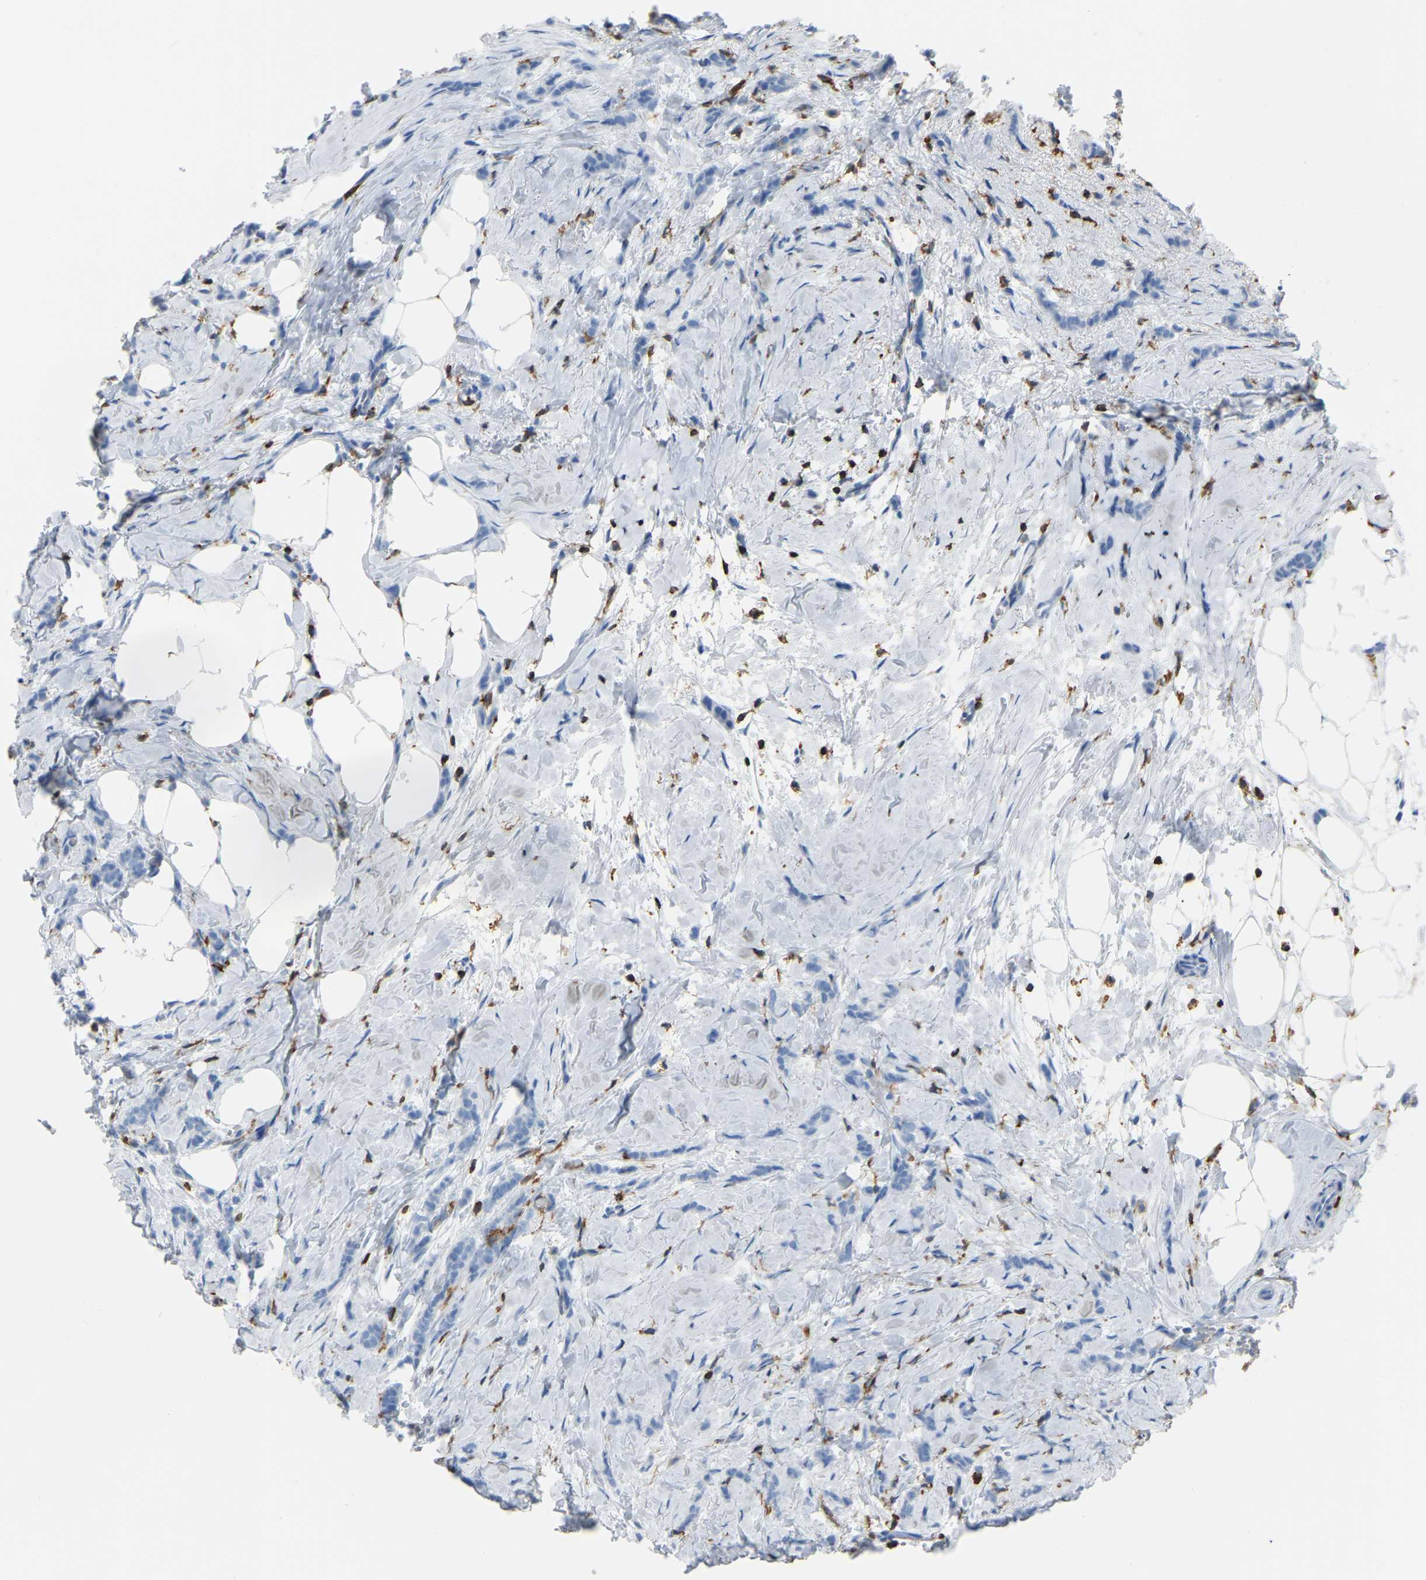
{"staining": {"intensity": "negative", "quantity": "none", "location": "none"}, "tissue": "breast cancer", "cell_type": "Tumor cells", "image_type": "cancer", "snomed": [{"axis": "morphology", "description": "Lobular carcinoma, in situ"}, {"axis": "morphology", "description": "Lobular carcinoma"}, {"axis": "topography", "description": "Breast"}], "caption": "An immunohistochemistry (IHC) image of breast cancer (lobular carcinoma) is shown. There is no staining in tumor cells of breast cancer (lobular carcinoma). (Stains: DAB (3,3'-diaminobenzidine) immunohistochemistry with hematoxylin counter stain, Microscopy: brightfield microscopy at high magnification).", "gene": "ARHGAP45", "patient": {"sex": "female", "age": 41}}